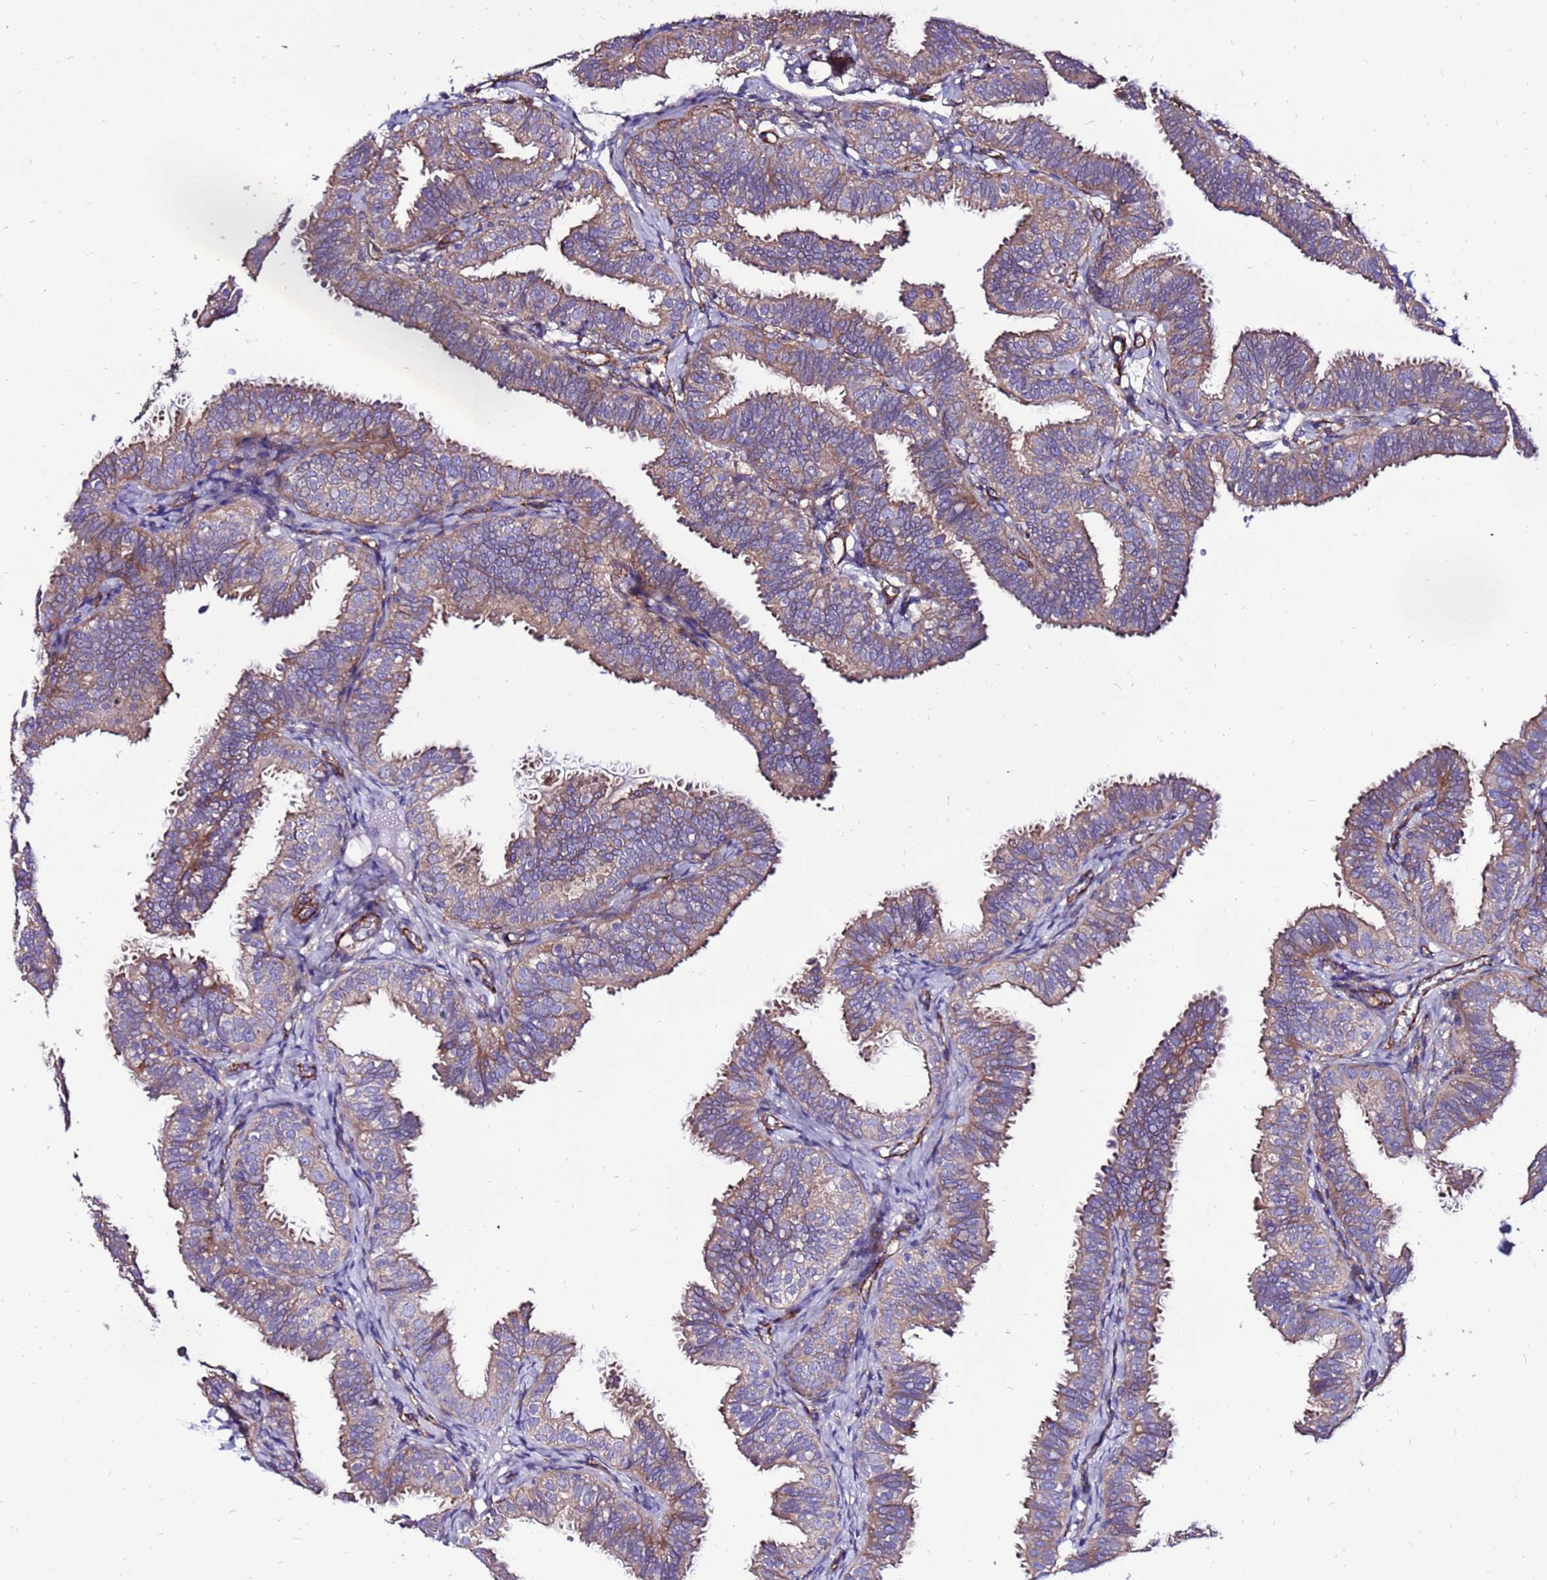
{"staining": {"intensity": "weak", "quantity": "<25%", "location": "cytoplasmic/membranous"}, "tissue": "fallopian tube", "cell_type": "Glandular cells", "image_type": "normal", "snomed": [{"axis": "morphology", "description": "Normal tissue, NOS"}, {"axis": "topography", "description": "Fallopian tube"}], "caption": "This is a photomicrograph of IHC staining of benign fallopian tube, which shows no expression in glandular cells.", "gene": "EI24", "patient": {"sex": "female", "age": 35}}